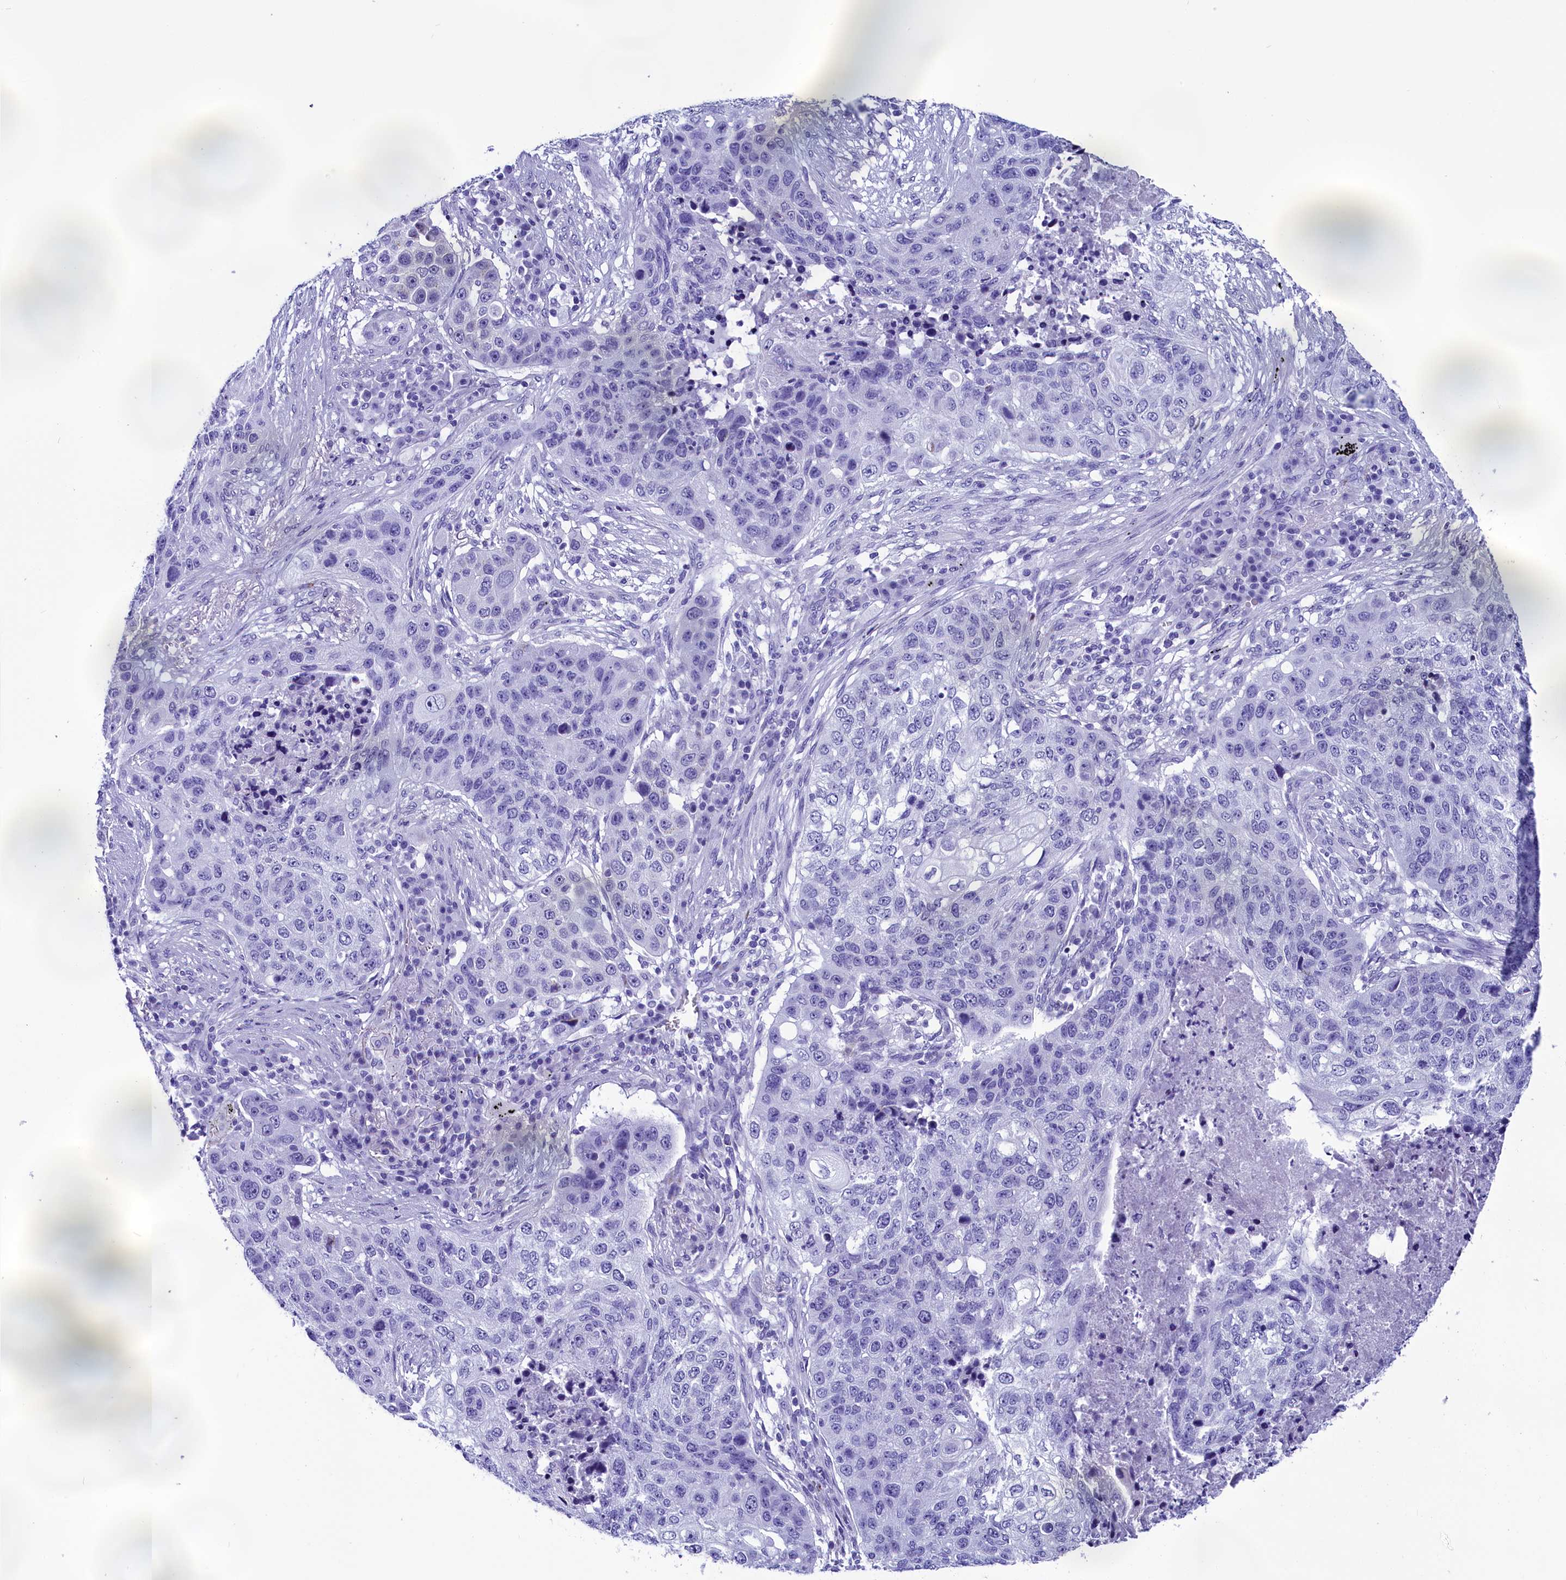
{"staining": {"intensity": "negative", "quantity": "none", "location": "none"}, "tissue": "lung cancer", "cell_type": "Tumor cells", "image_type": "cancer", "snomed": [{"axis": "morphology", "description": "Squamous cell carcinoma, NOS"}, {"axis": "topography", "description": "Lung"}], "caption": "Immunohistochemistry image of squamous cell carcinoma (lung) stained for a protein (brown), which exhibits no expression in tumor cells.", "gene": "AP3B2", "patient": {"sex": "female", "age": 63}}